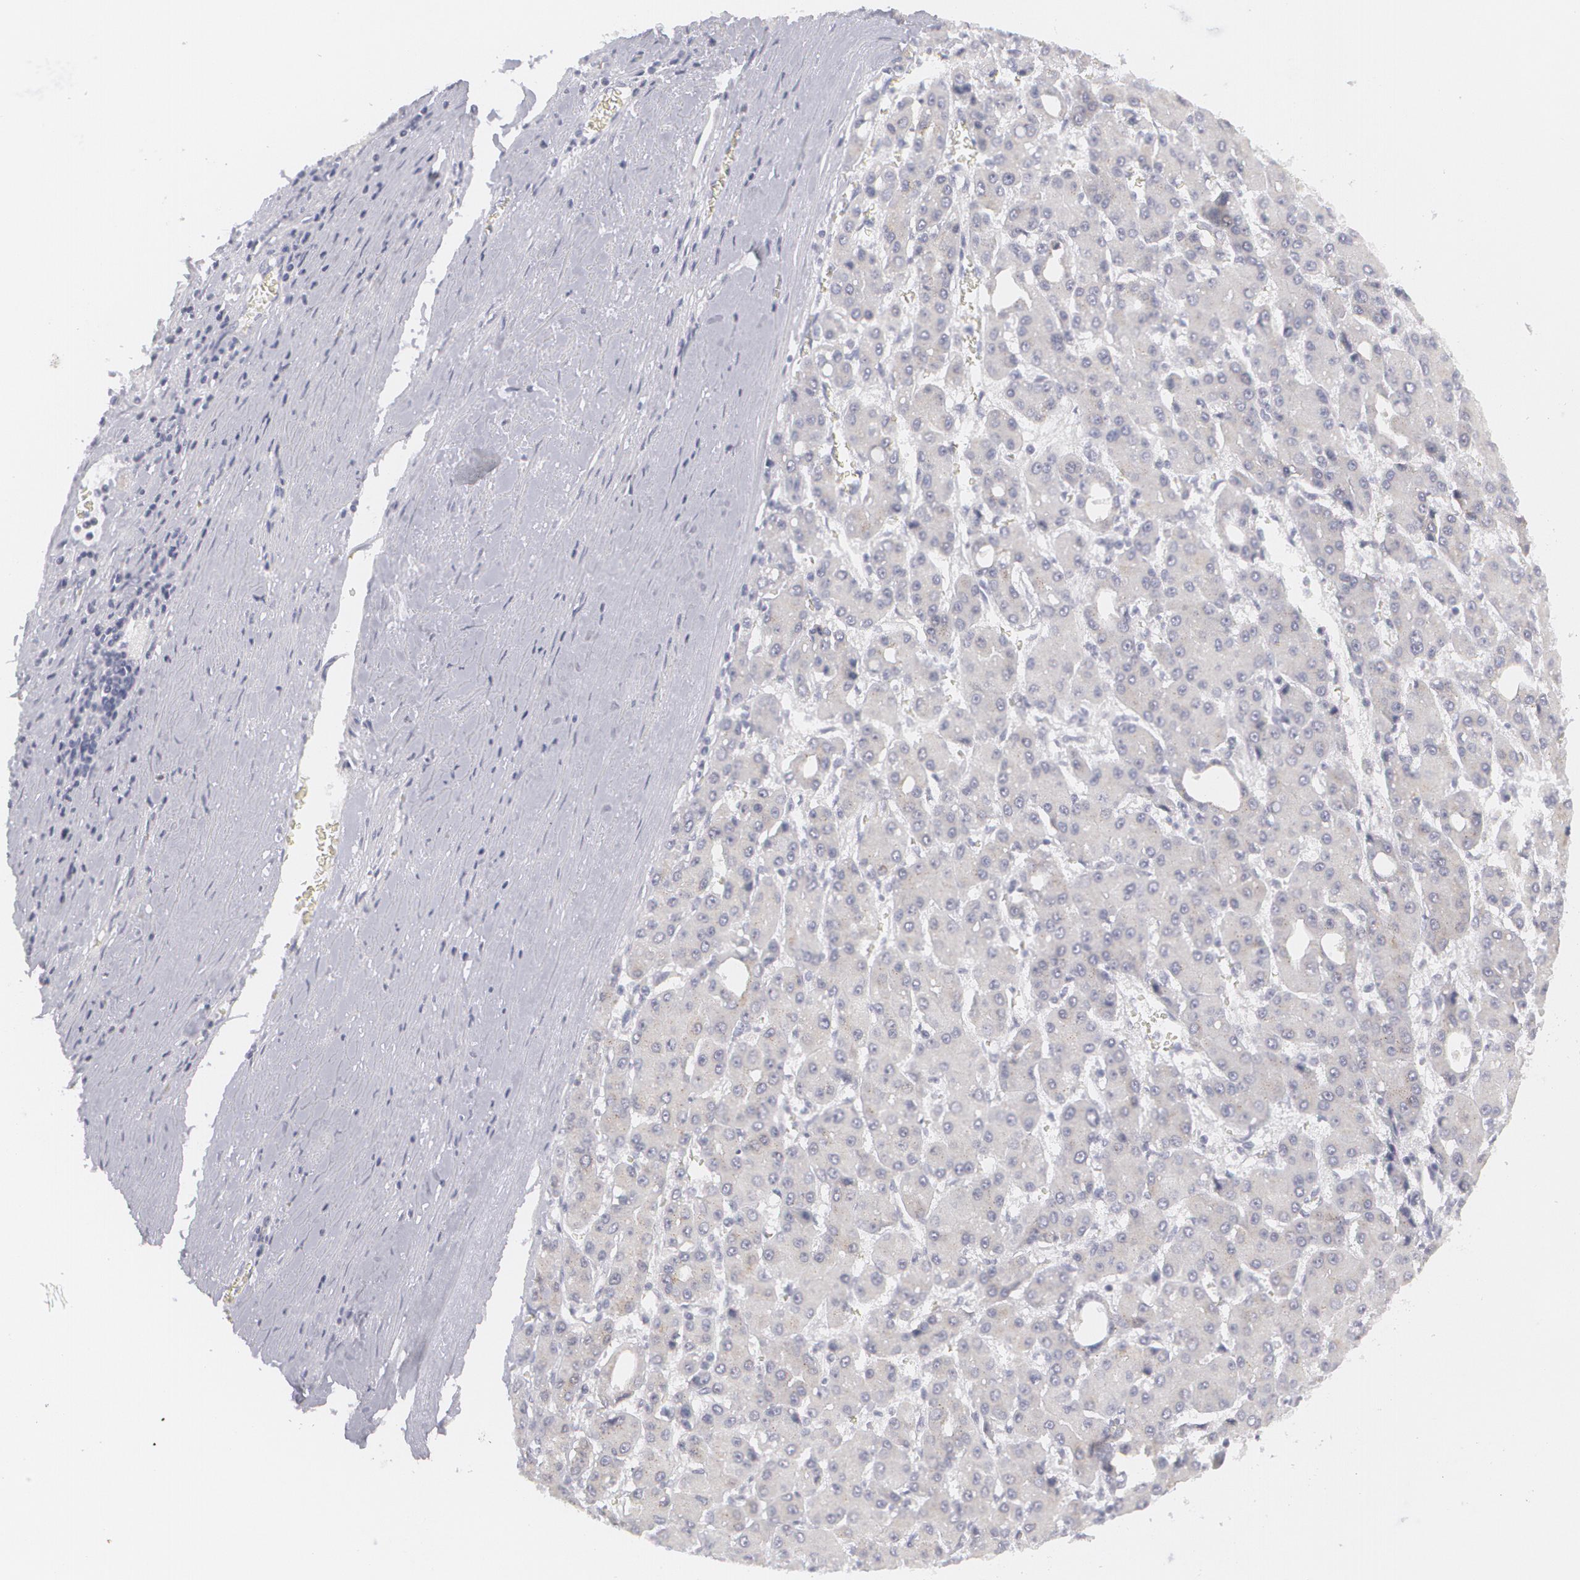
{"staining": {"intensity": "negative", "quantity": "none", "location": "none"}, "tissue": "liver cancer", "cell_type": "Tumor cells", "image_type": "cancer", "snomed": [{"axis": "morphology", "description": "Carcinoma, Hepatocellular, NOS"}, {"axis": "topography", "description": "Liver"}], "caption": "This is a image of IHC staining of liver cancer, which shows no positivity in tumor cells.", "gene": "MBNL3", "patient": {"sex": "male", "age": 69}}